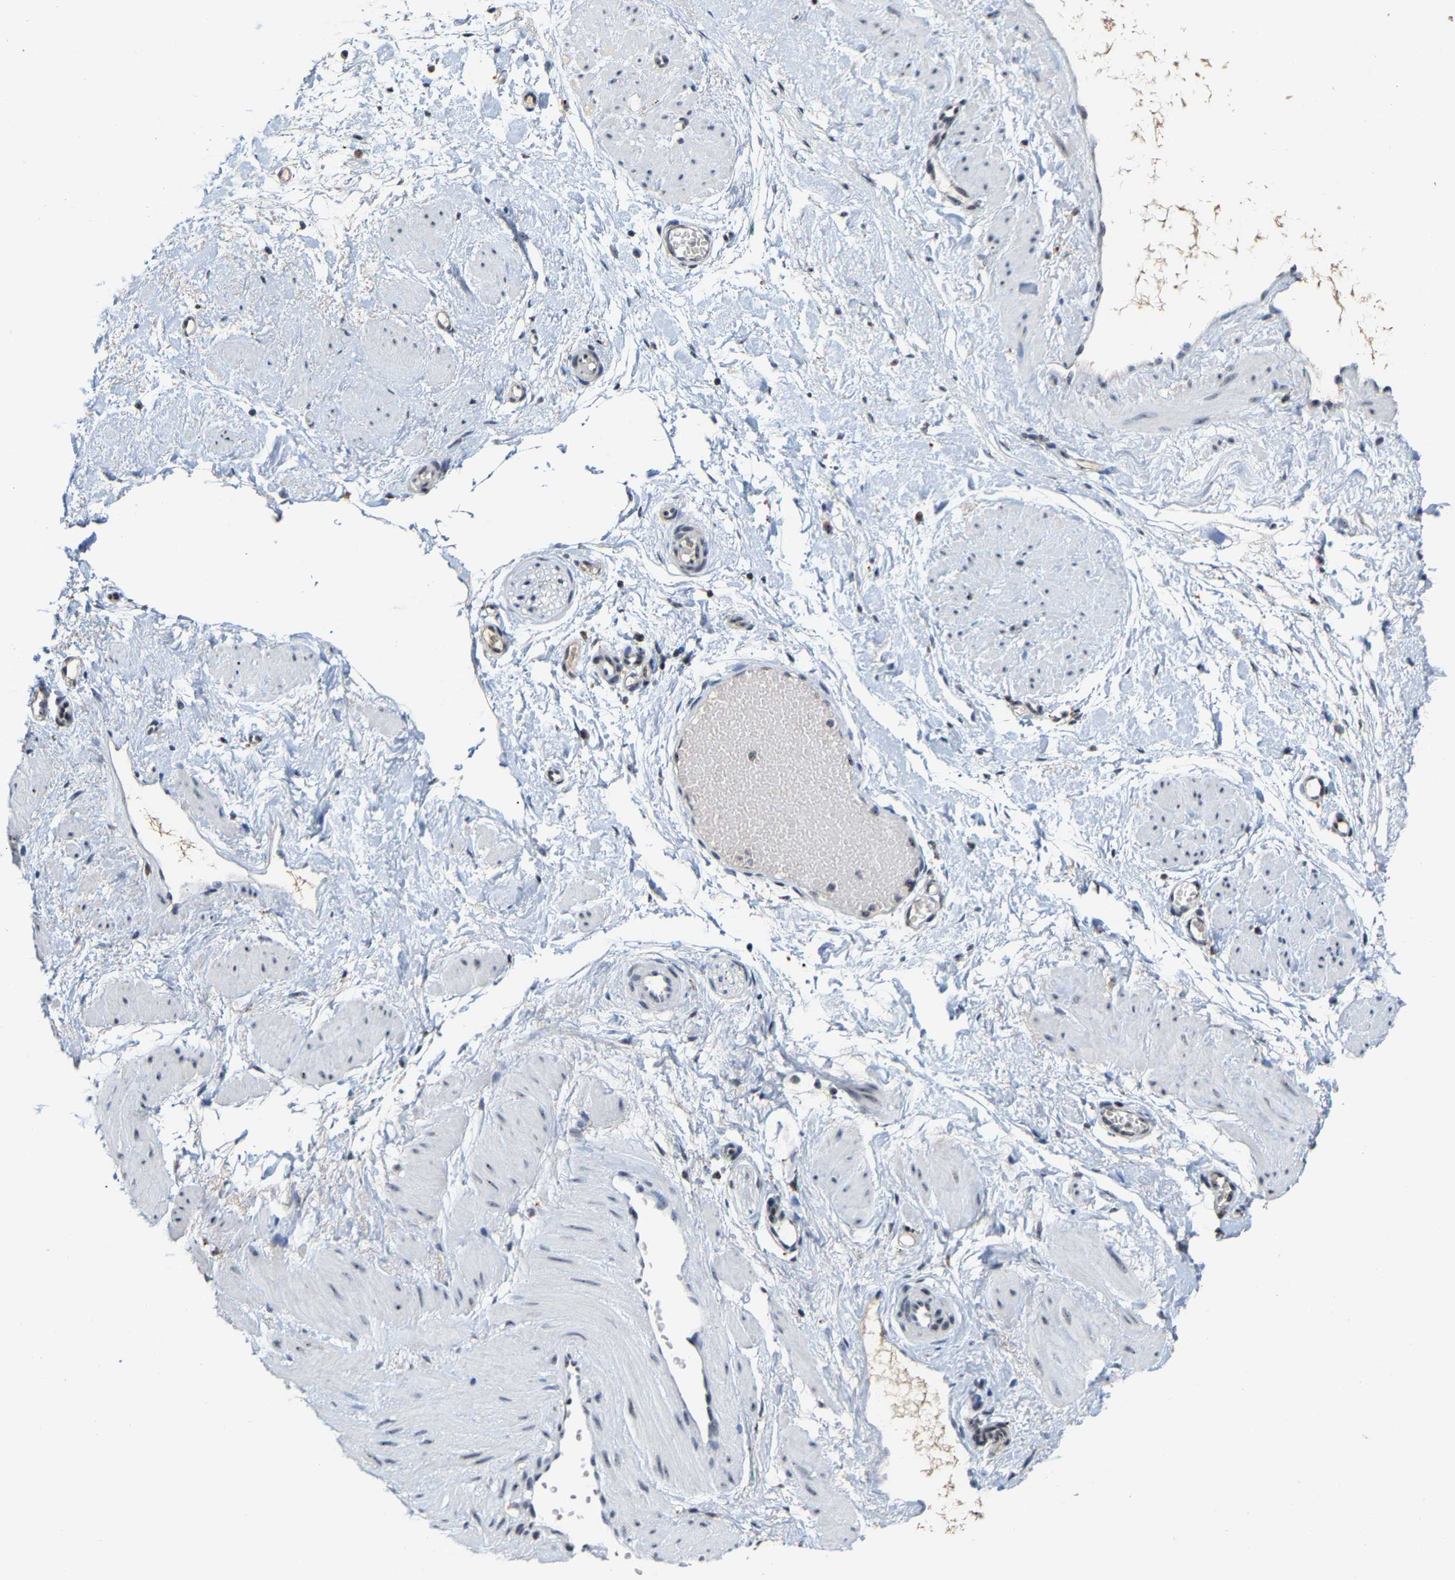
{"staining": {"intensity": "moderate", "quantity": "25%-75%", "location": "cytoplasmic/membranous,nuclear"}, "tissue": "adipose tissue", "cell_type": "Adipocytes", "image_type": "normal", "snomed": [{"axis": "morphology", "description": "Normal tissue, NOS"}, {"axis": "topography", "description": "Soft tissue"}], "caption": "Immunohistochemical staining of unremarkable adipose tissue reveals medium levels of moderate cytoplasmic/membranous,nuclear expression in approximately 25%-75% of adipocytes.", "gene": "NOP58", "patient": {"sex": "male", "age": 72}}